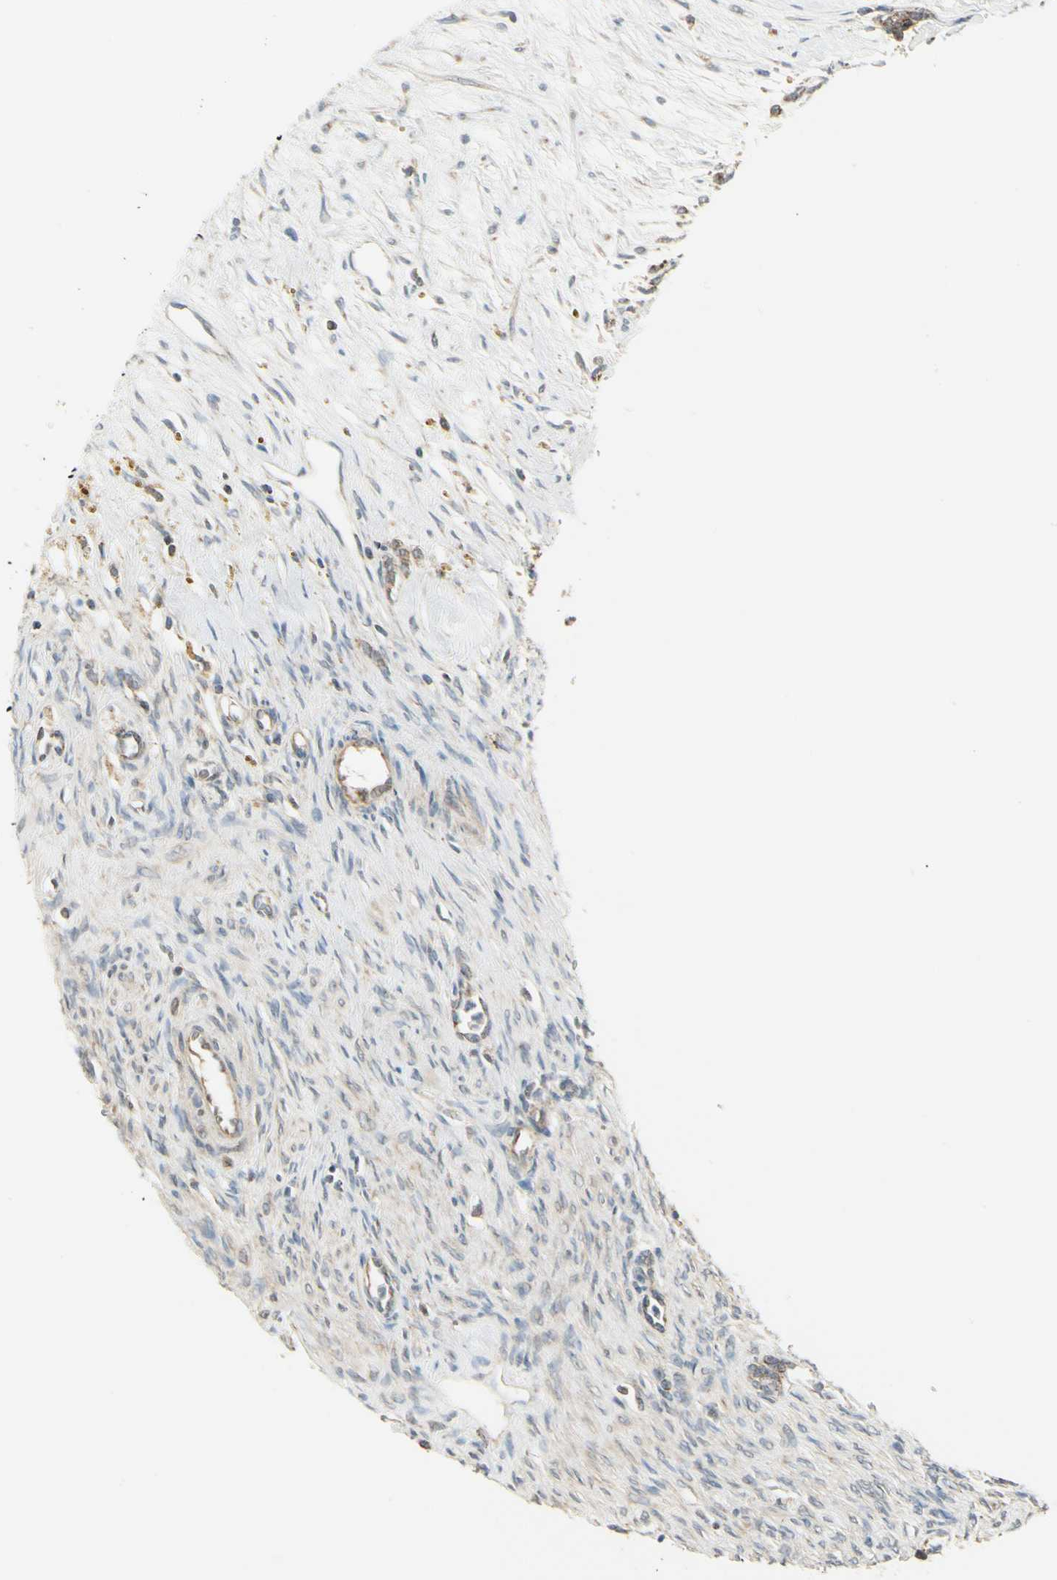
{"staining": {"intensity": "weak", "quantity": "<25%", "location": "cytoplasmic/membranous"}, "tissue": "ovary", "cell_type": "Ovarian stroma cells", "image_type": "normal", "snomed": [{"axis": "morphology", "description": "Normal tissue, NOS"}, {"axis": "topography", "description": "Ovary"}], "caption": "The immunohistochemistry histopathology image has no significant expression in ovarian stroma cells of ovary. (DAB (3,3'-diaminobenzidine) immunohistochemistry (IHC), high magnification).", "gene": "EPHB3", "patient": {"sex": "female", "age": 33}}